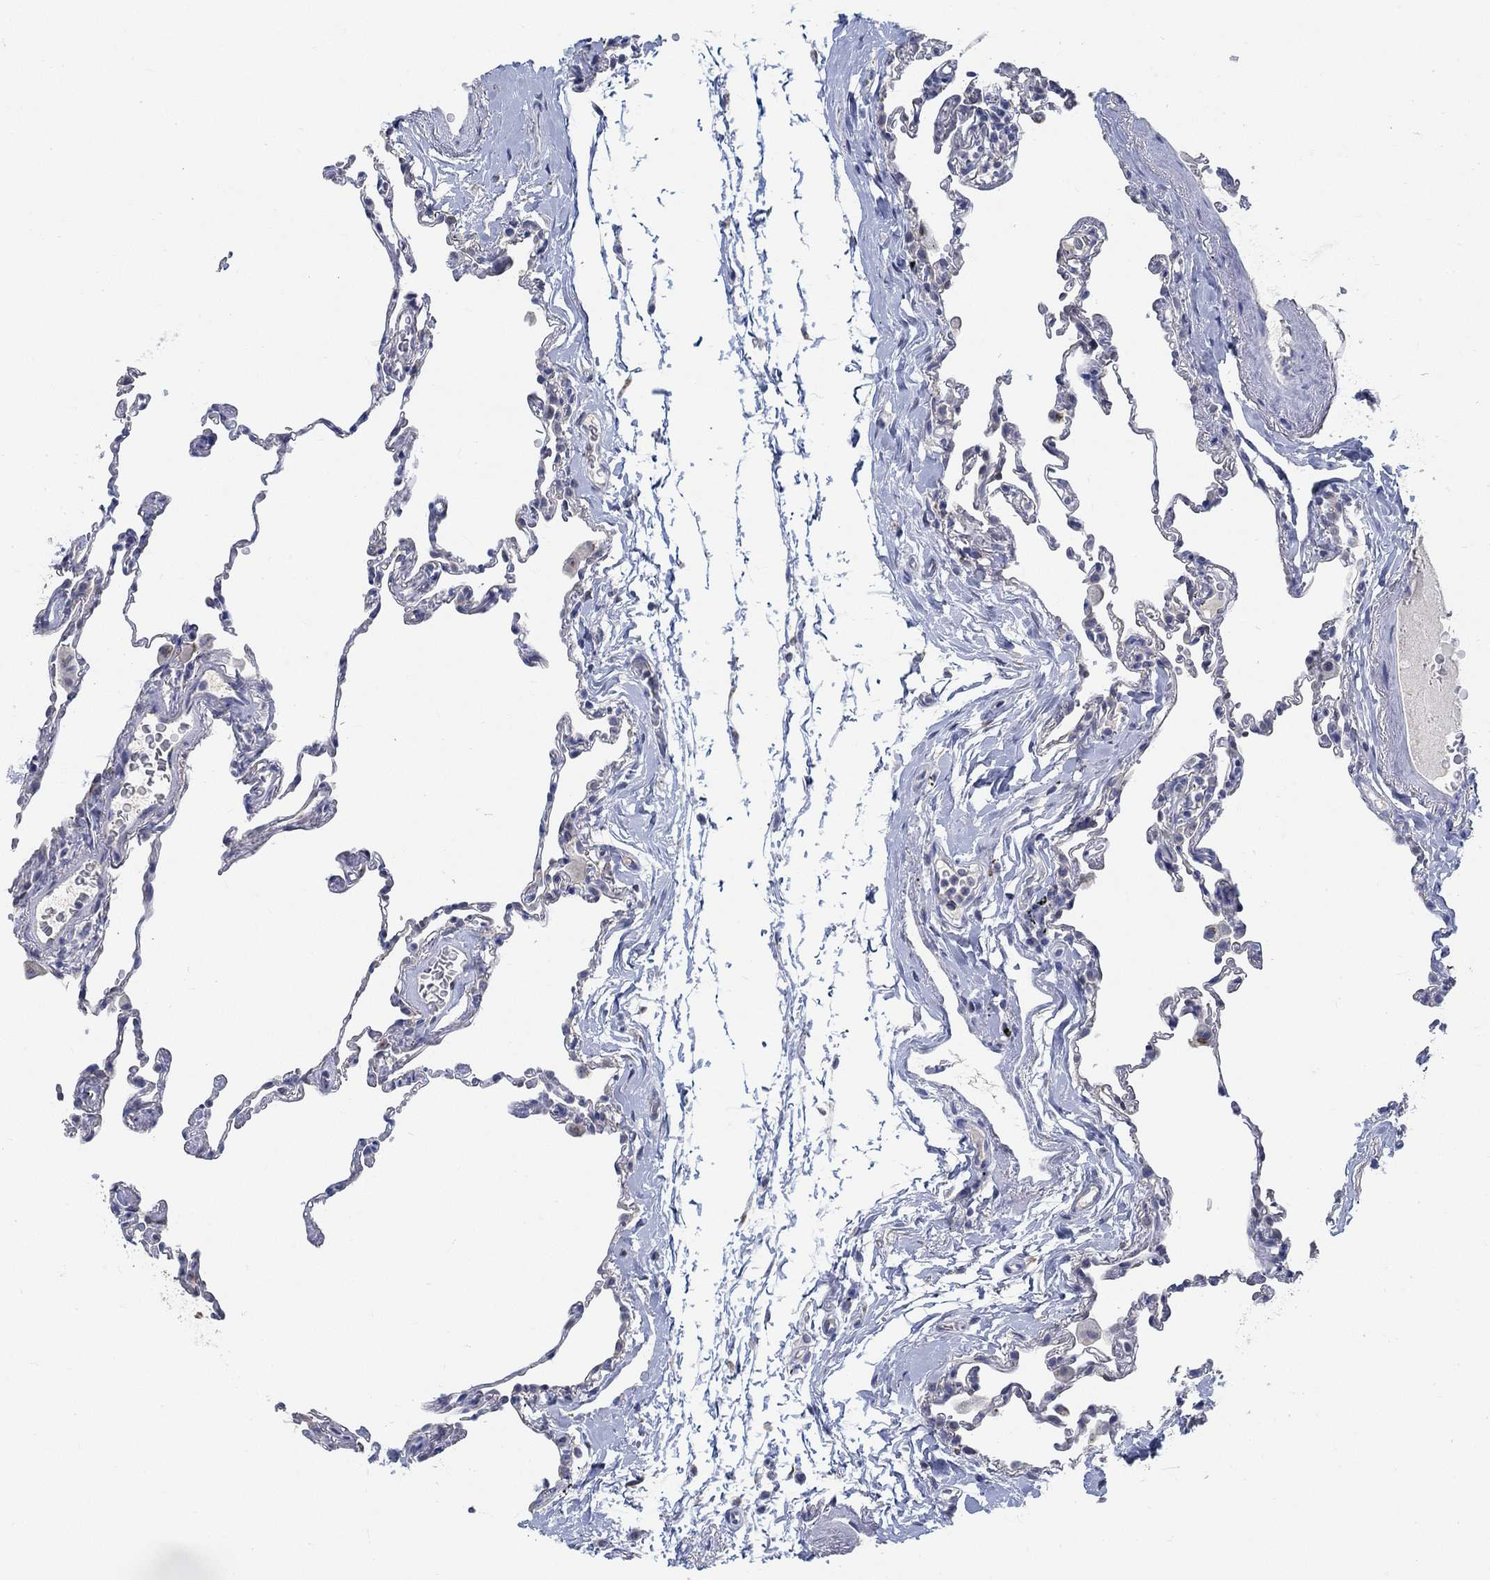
{"staining": {"intensity": "negative", "quantity": "none", "location": "none"}, "tissue": "lung", "cell_type": "Alveolar cells", "image_type": "normal", "snomed": [{"axis": "morphology", "description": "Normal tissue, NOS"}, {"axis": "topography", "description": "Lung"}], "caption": "IHC of unremarkable human lung shows no positivity in alveolar cells.", "gene": "TEKT4", "patient": {"sex": "female", "age": 57}}